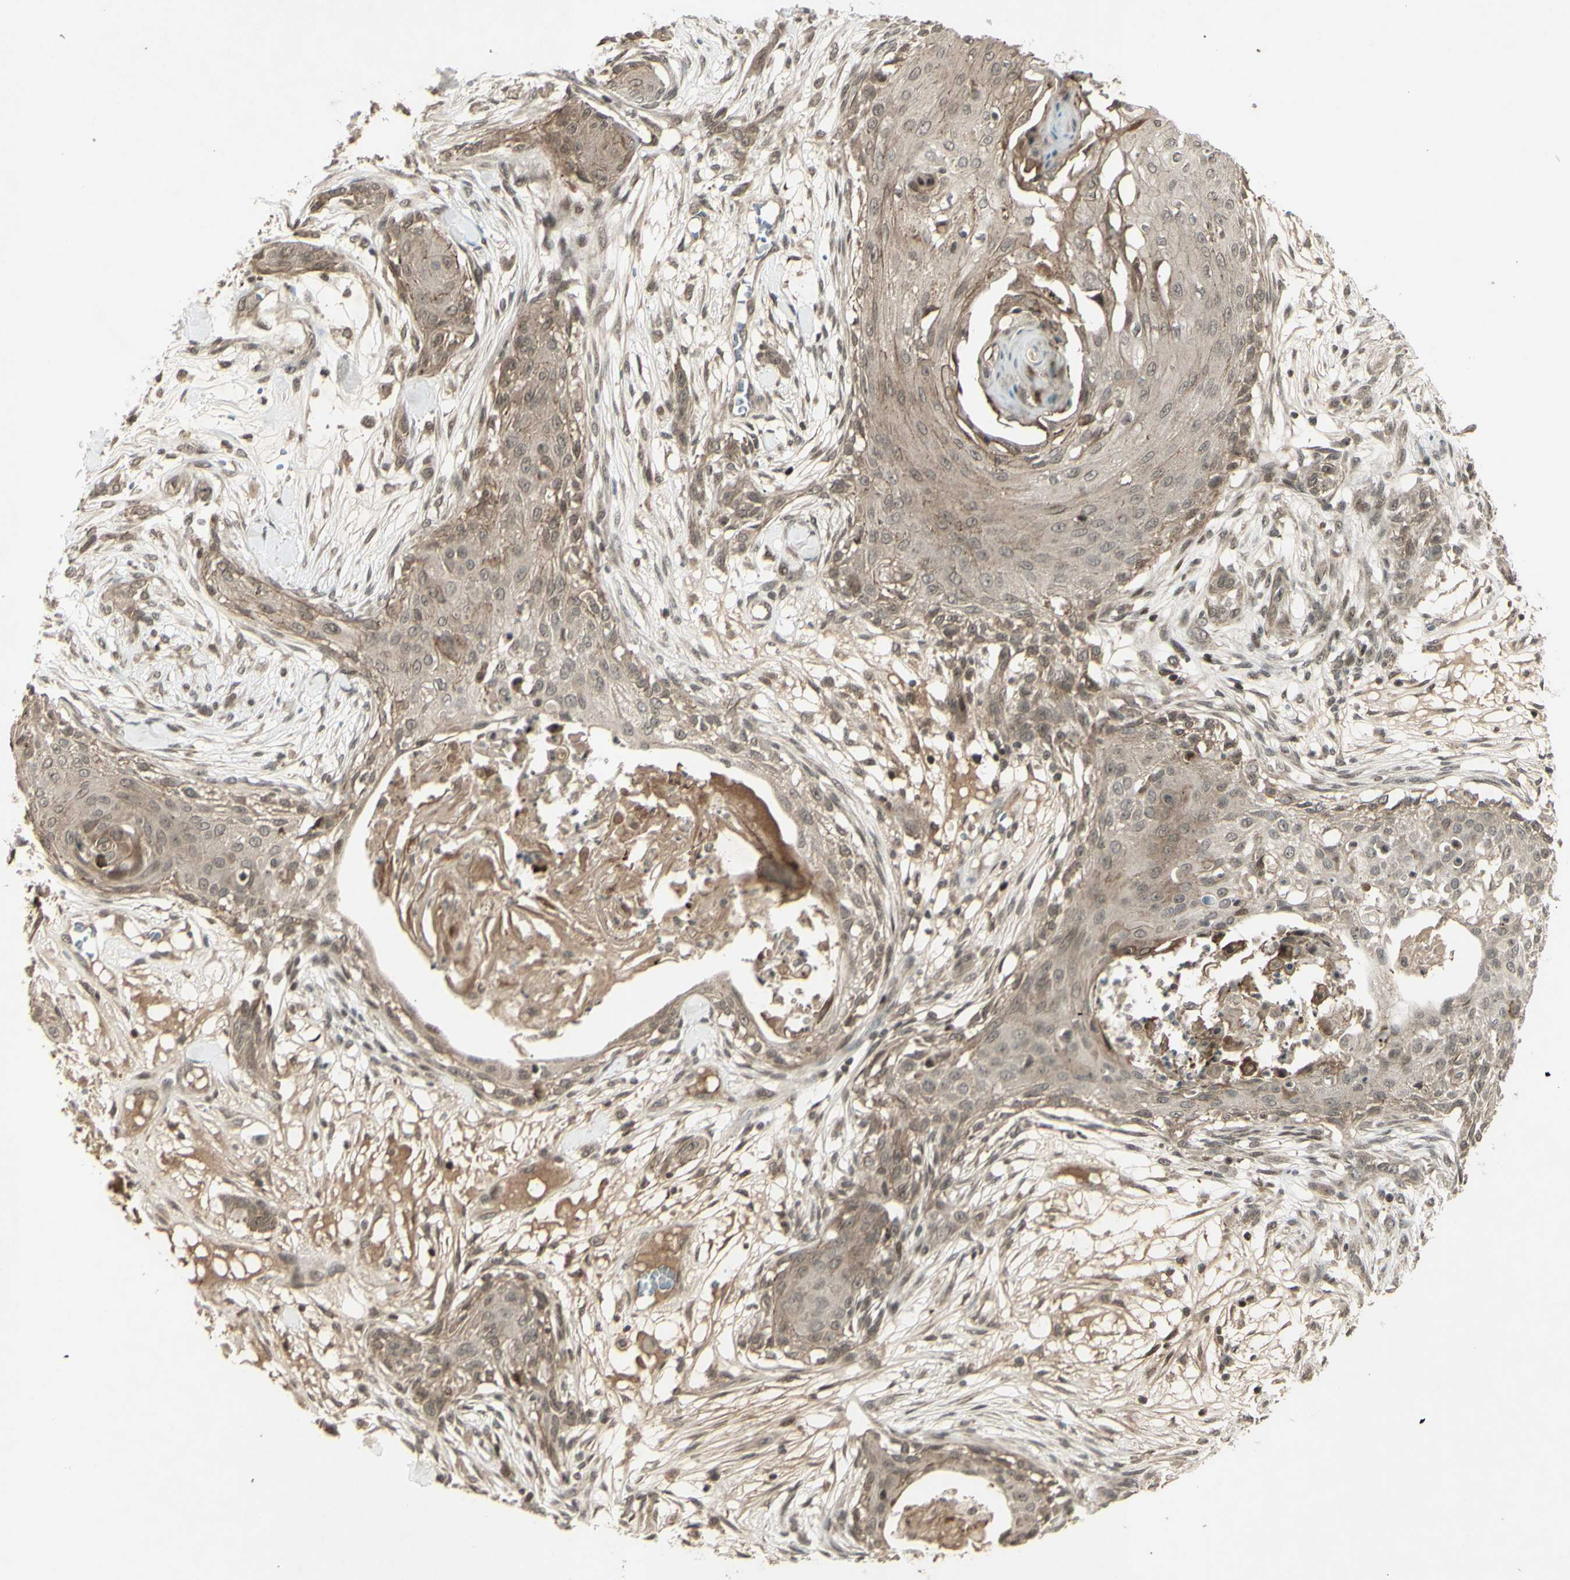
{"staining": {"intensity": "weak", "quantity": ">75%", "location": "cytoplasmic/membranous"}, "tissue": "skin cancer", "cell_type": "Tumor cells", "image_type": "cancer", "snomed": [{"axis": "morphology", "description": "Squamous cell carcinoma, NOS"}, {"axis": "topography", "description": "Skin"}], "caption": "An immunohistochemistry photomicrograph of neoplastic tissue is shown. Protein staining in brown labels weak cytoplasmic/membranous positivity in squamous cell carcinoma (skin) within tumor cells. (Stains: DAB in brown, nuclei in blue, Microscopy: brightfield microscopy at high magnification).", "gene": "BLNK", "patient": {"sex": "female", "age": 59}}